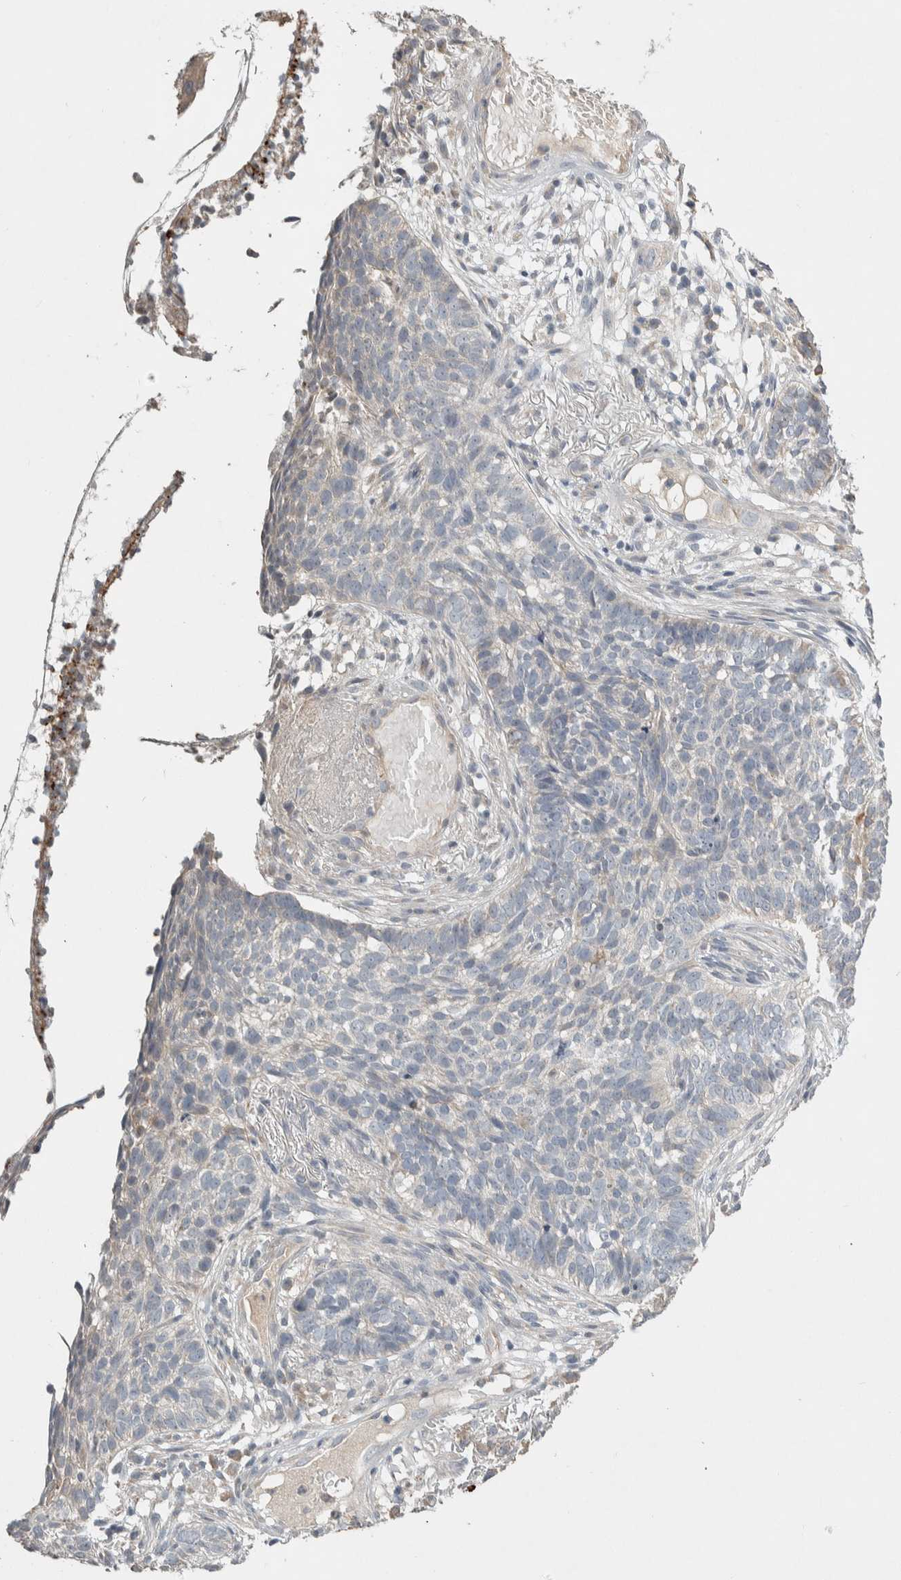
{"staining": {"intensity": "negative", "quantity": "none", "location": "none"}, "tissue": "skin cancer", "cell_type": "Tumor cells", "image_type": "cancer", "snomed": [{"axis": "morphology", "description": "Basal cell carcinoma"}, {"axis": "topography", "description": "Skin"}], "caption": "This image is of skin basal cell carcinoma stained with IHC to label a protein in brown with the nuclei are counter-stained blue. There is no expression in tumor cells.", "gene": "EIF3H", "patient": {"sex": "male", "age": 85}}